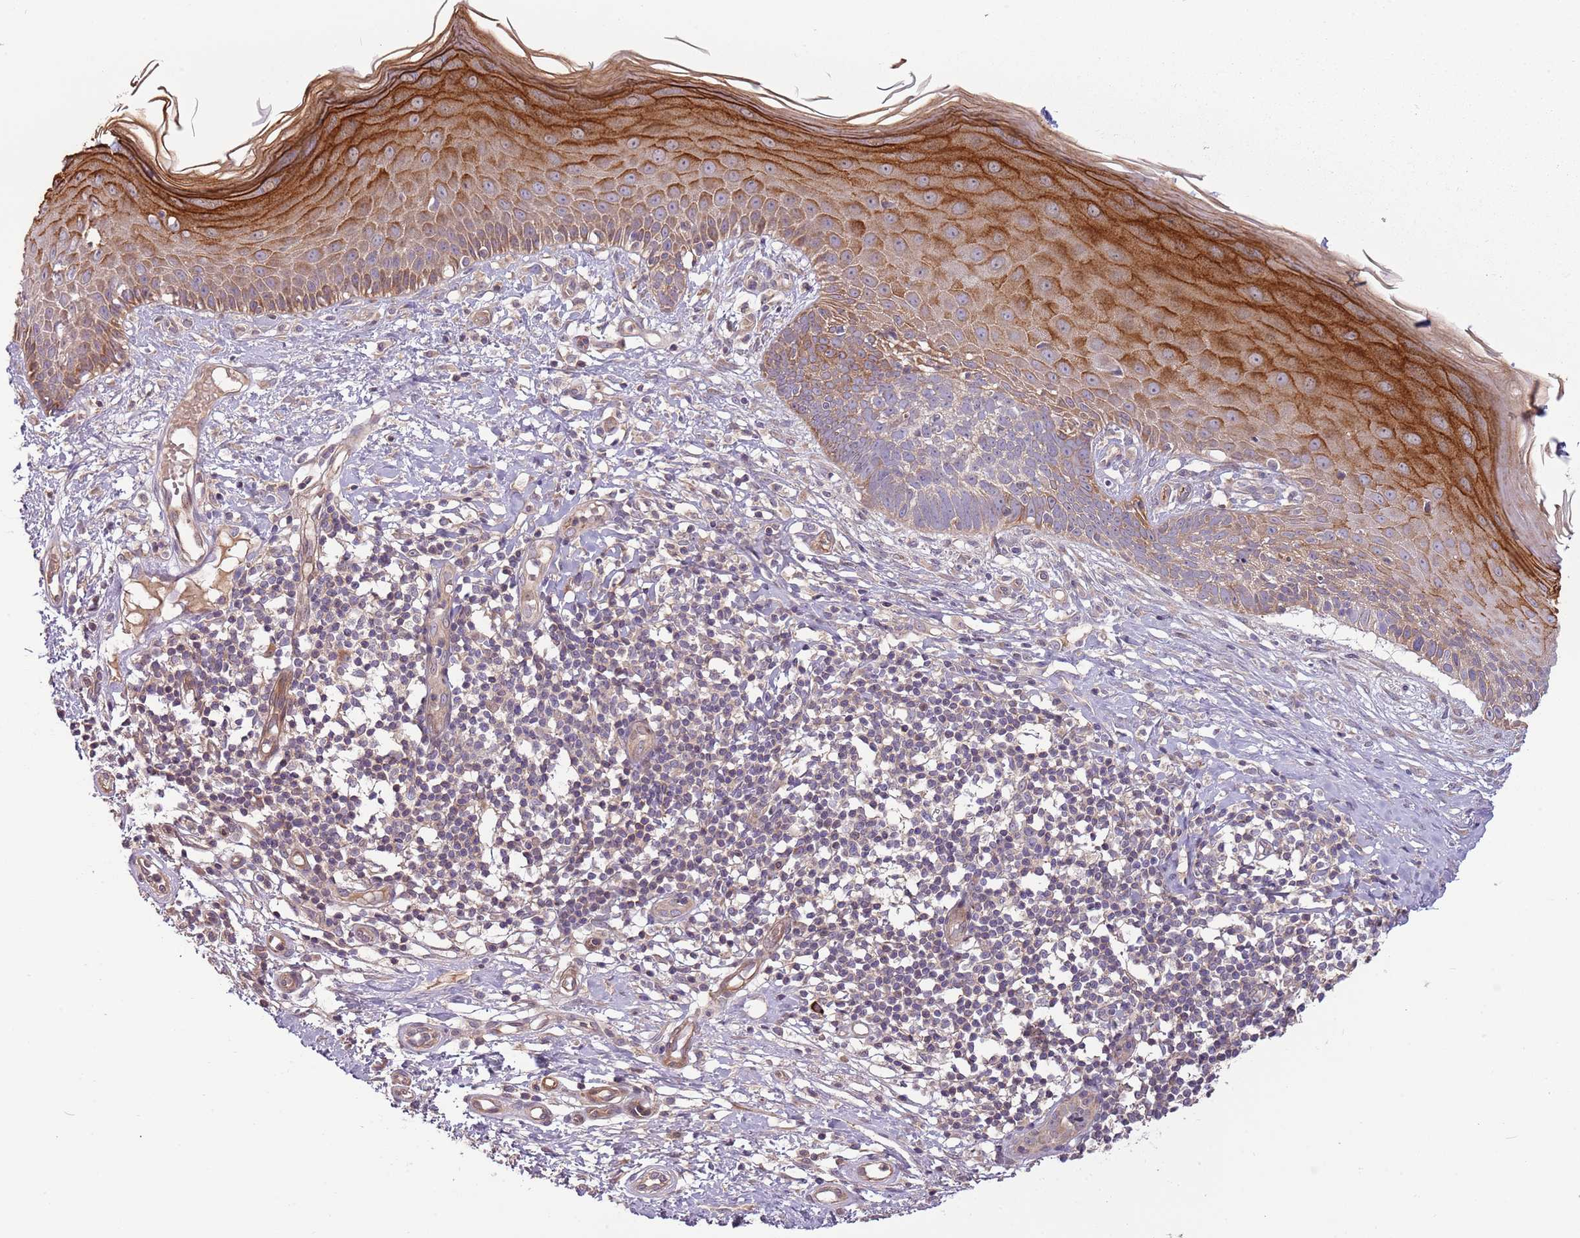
{"staining": {"intensity": "moderate", "quantity": "<25%", "location": "cytoplasmic/membranous"}, "tissue": "skin cancer", "cell_type": "Tumor cells", "image_type": "cancer", "snomed": [{"axis": "morphology", "description": "Basal cell carcinoma"}, {"axis": "topography", "description": "Skin"}], "caption": "Skin cancer (basal cell carcinoma) stained with immunohistochemistry reveals moderate cytoplasmic/membranous expression in about <25% of tumor cells. (Stains: DAB (3,3'-diaminobenzidine) in brown, nuclei in blue, Microscopy: brightfield microscopy at high magnification).", "gene": "RNF128", "patient": {"sex": "male", "age": 78}}